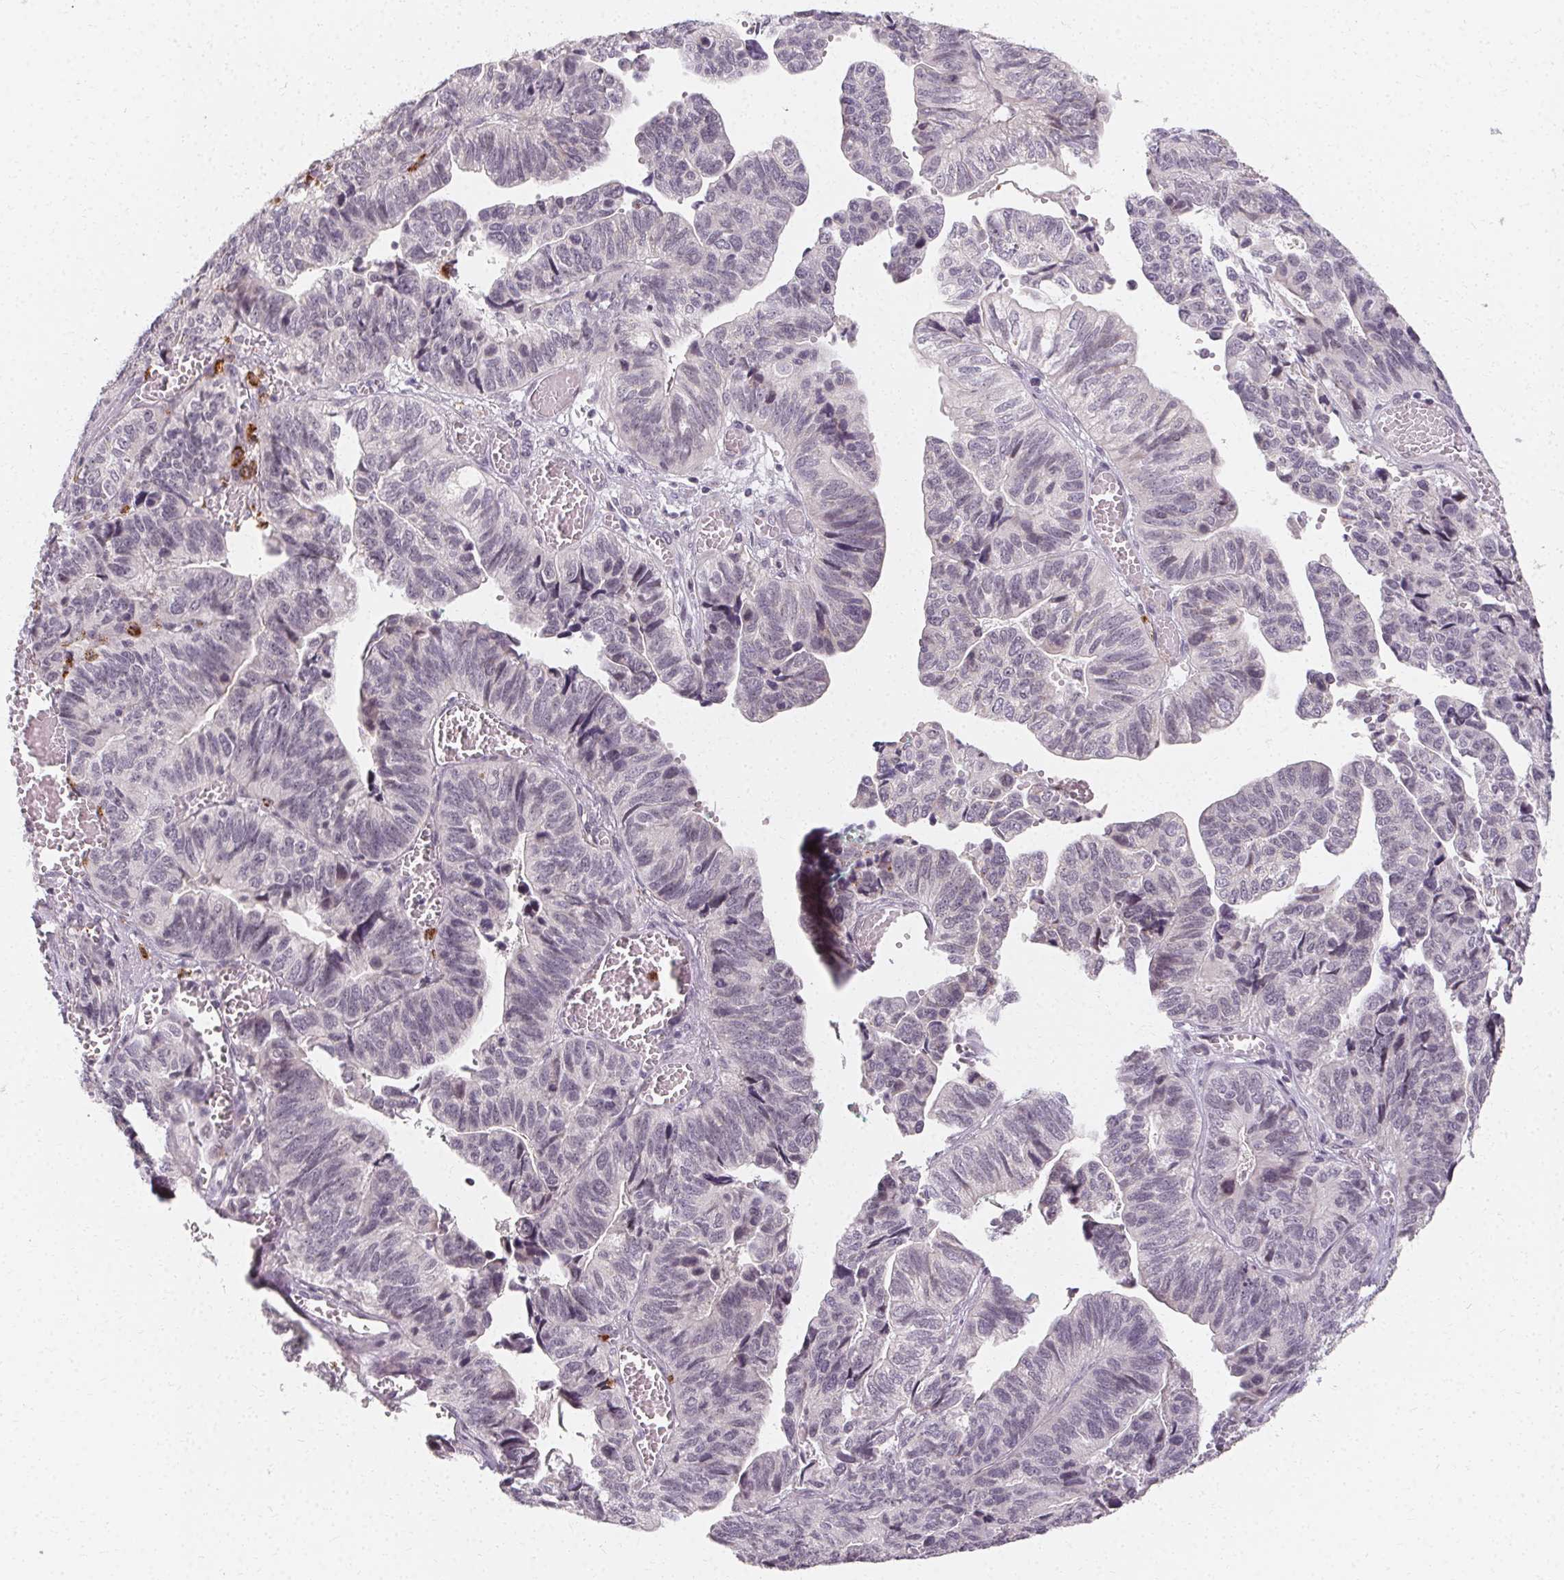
{"staining": {"intensity": "negative", "quantity": "none", "location": "none"}, "tissue": "stomach cancer", "cell_type": "Tumor cells", "image_type": "cancer", "snomed": [{"axis": "morphology", "description": "Adenocarcinoma, NOS"}, {"axis": "topography", "description": "Stomach, upper"}], "caption": "Tumor cells show no significant protein staining in adenocarcinoma (stomach). Brightfield microscopy of immunohistochemistry (IHC) stained with DAB (brown) and hematoxylin (blue), captured at high magnification.", "gene": "CLCNKB", "patient": {"sex": "female", "age": 67}}